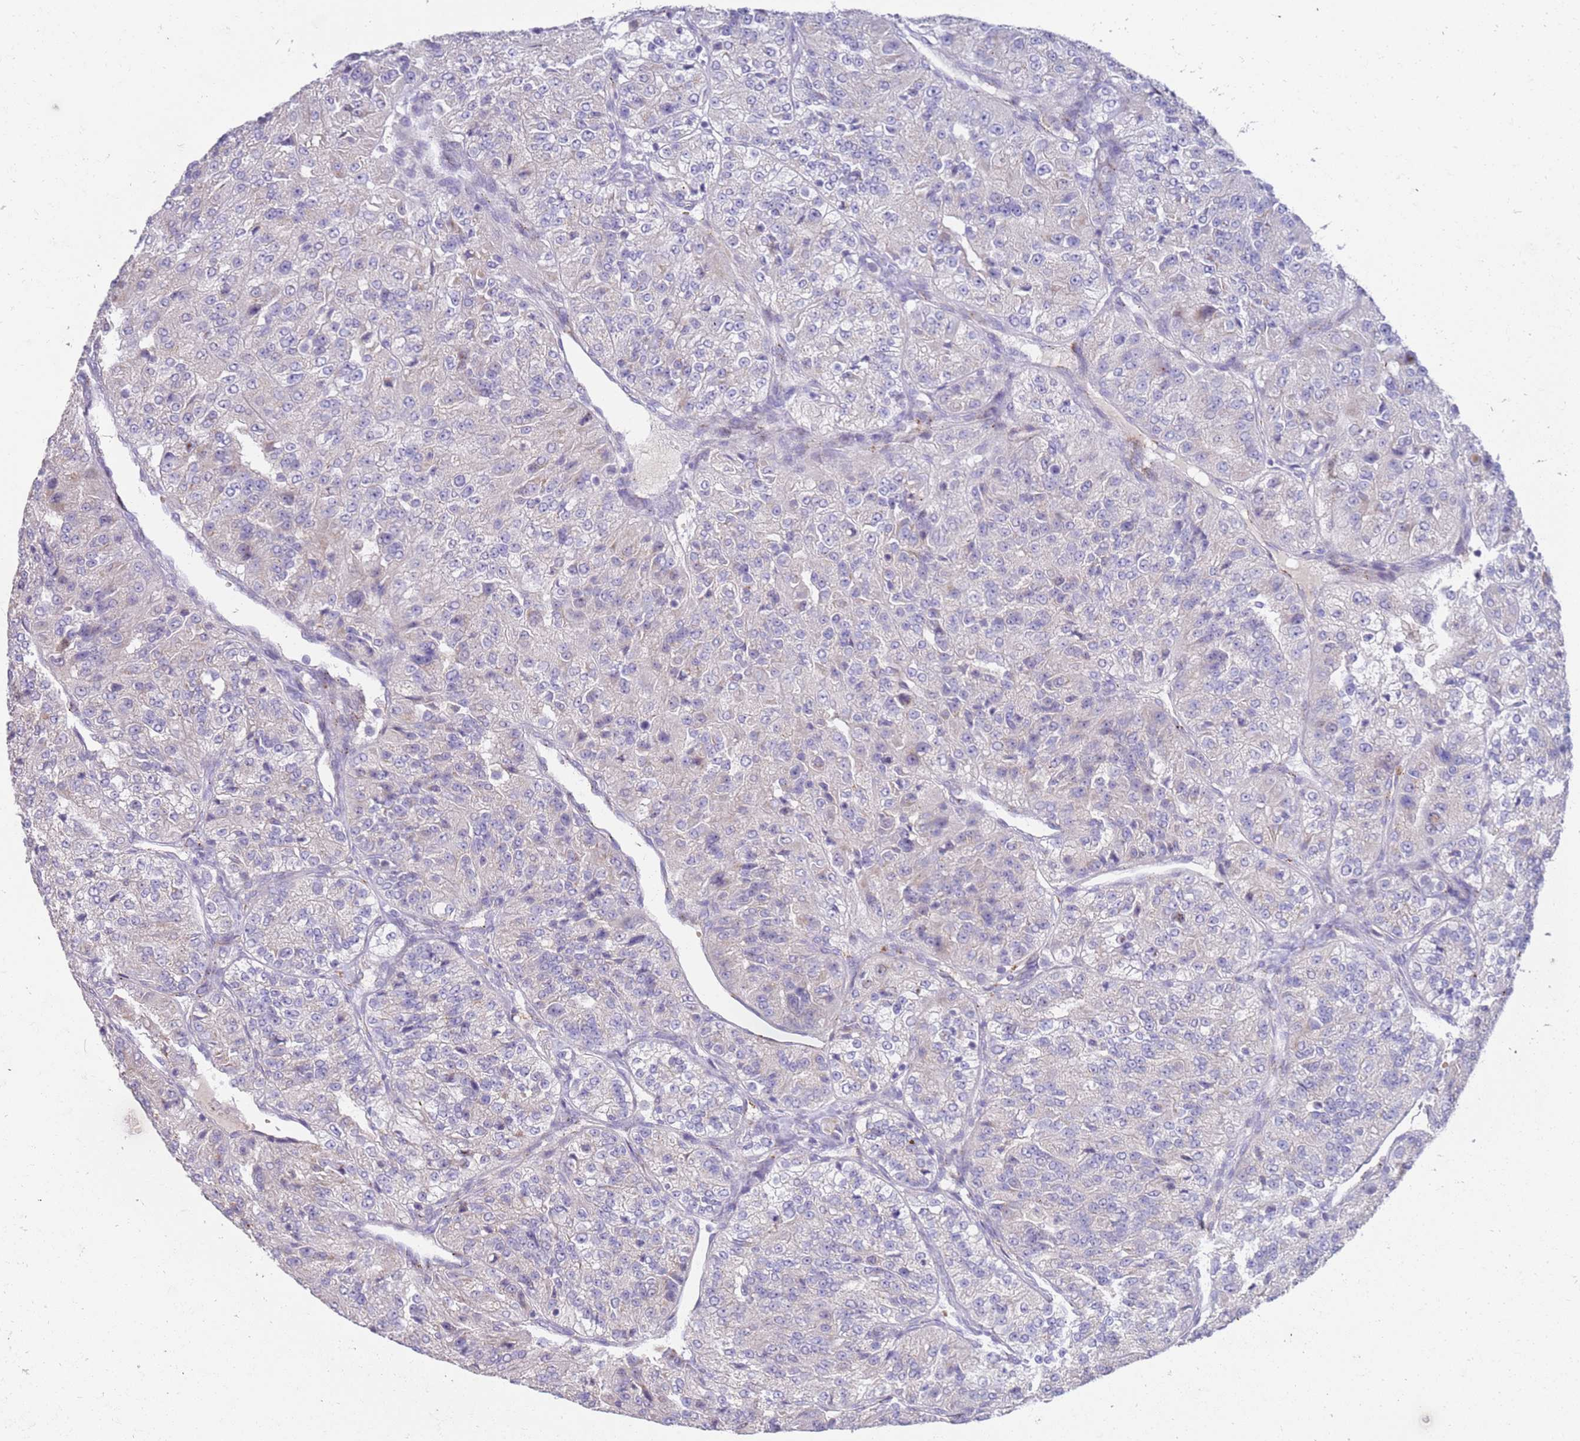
{"staining": {"intensity": "negative", "quantity": "none", "location": "none"}, "tissue": "renal cancer", "cell_type": "Tumor cells", "image_type": "cancer", "snomed": [{"axis": "morphology", "description": "Adenocarcinoma, NOS"}, {"axis": "topography", "description": "Kidney"}], "caption": "A micrograph of human renal cancer (adenocarcinoma) is negative for staining in tumor cells. The staining is performed using DAB (3,3'-diaminobenzidine) brown chromogen with nuclei counter-stained in using hematoxylin.", "gene": "NMUR2", "patient": {"sex": "female", "age": 63}}